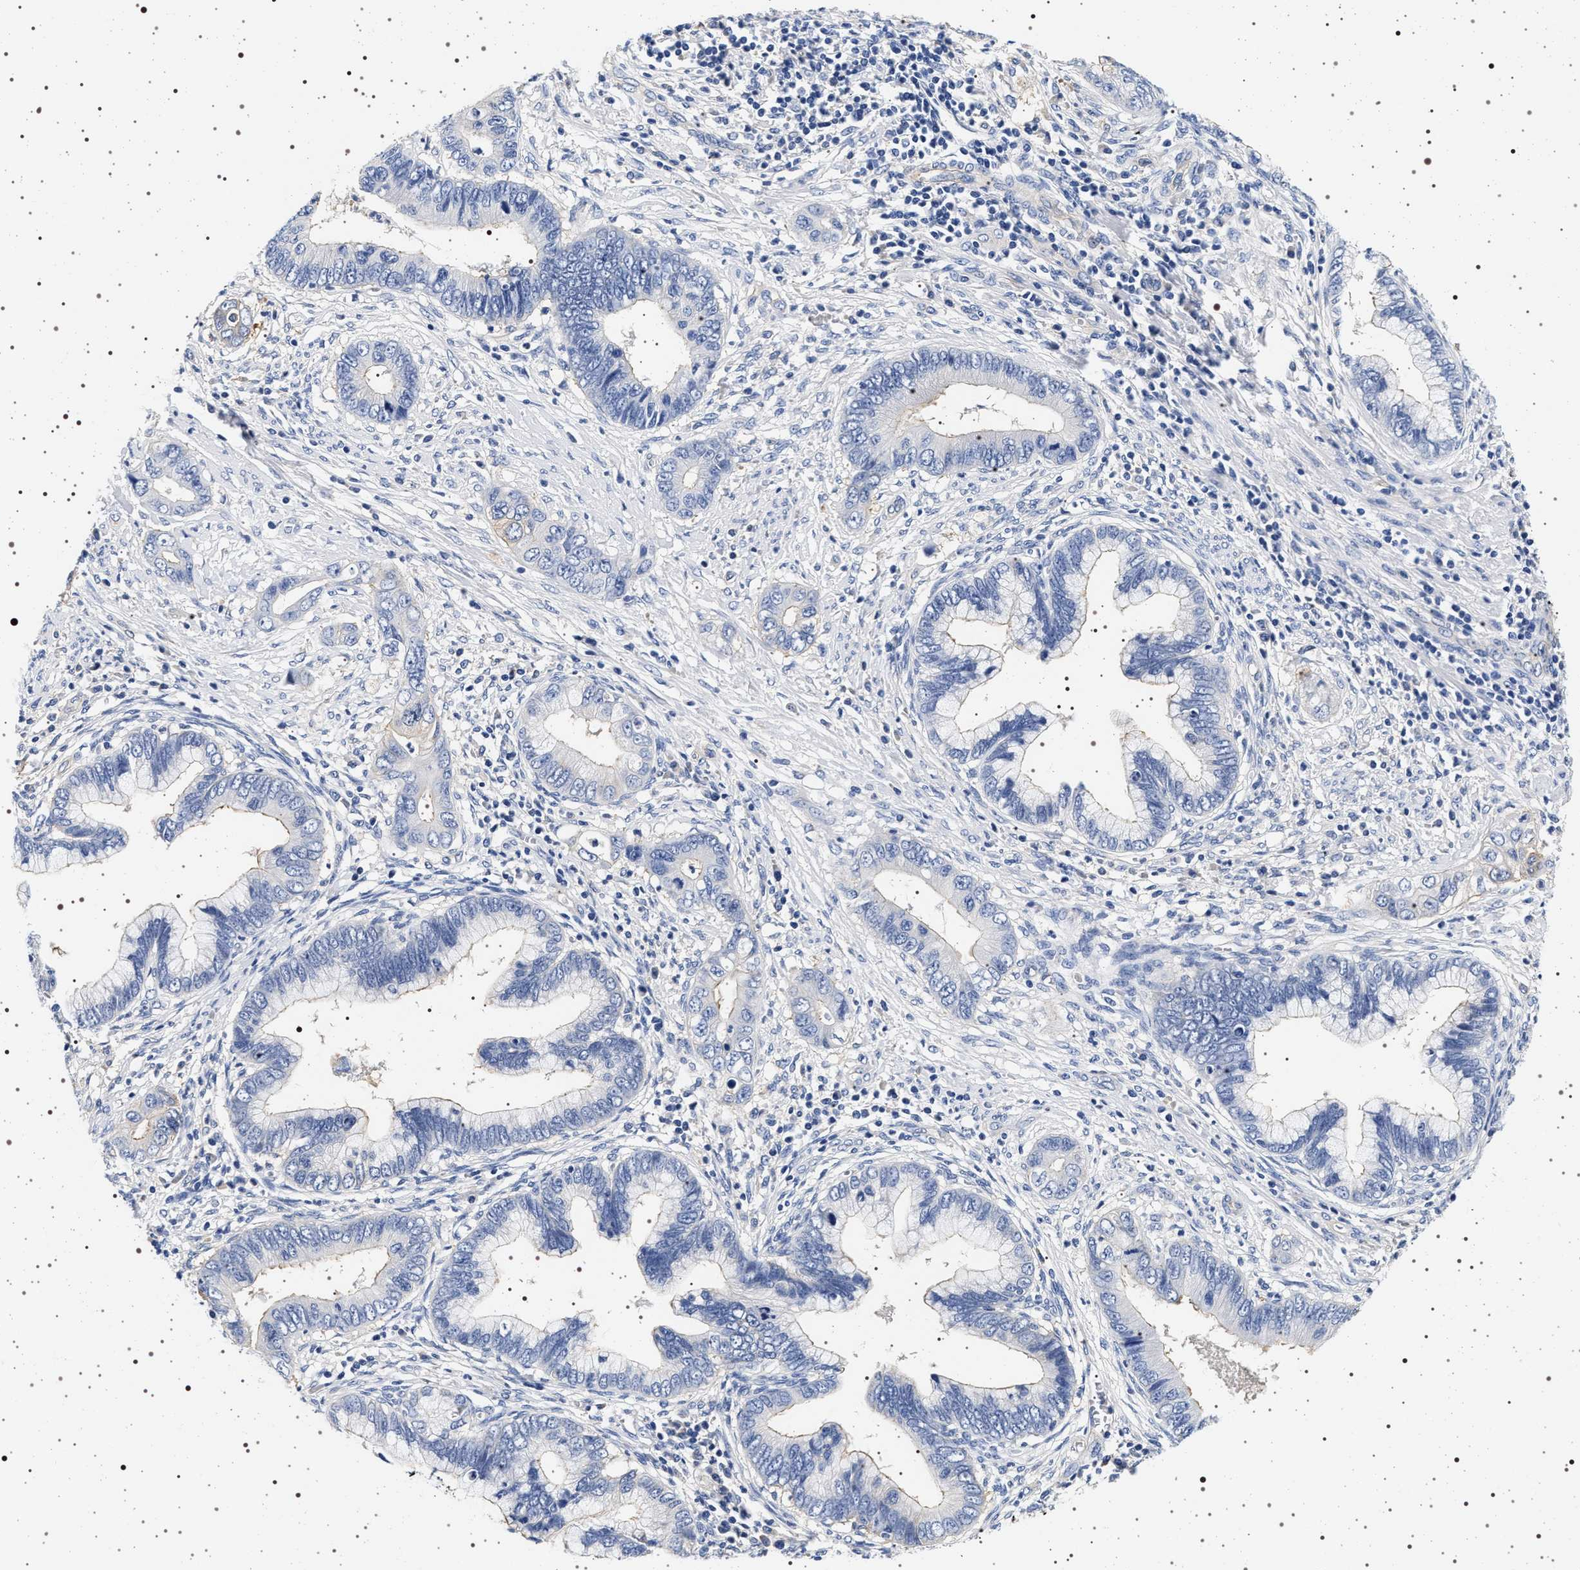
{"staining": {"intensity": "negative", "quantity": "none", "location": "none"}, "tissue": "cervical cancer", "cell_type": "Tumor cells", "image_type": "cancer", "snomed": [{"axis": "morphology", "description": "Adenocarcinoma, NOS"}, {"axis": "topography", "description": "Cervix"}], "caption": "Tumor cells show no significant protein expression in cervical cancer (adenocarcinoma).", "gene": "HSD17B1", "patient": {"sex": "female", "age": 44}}